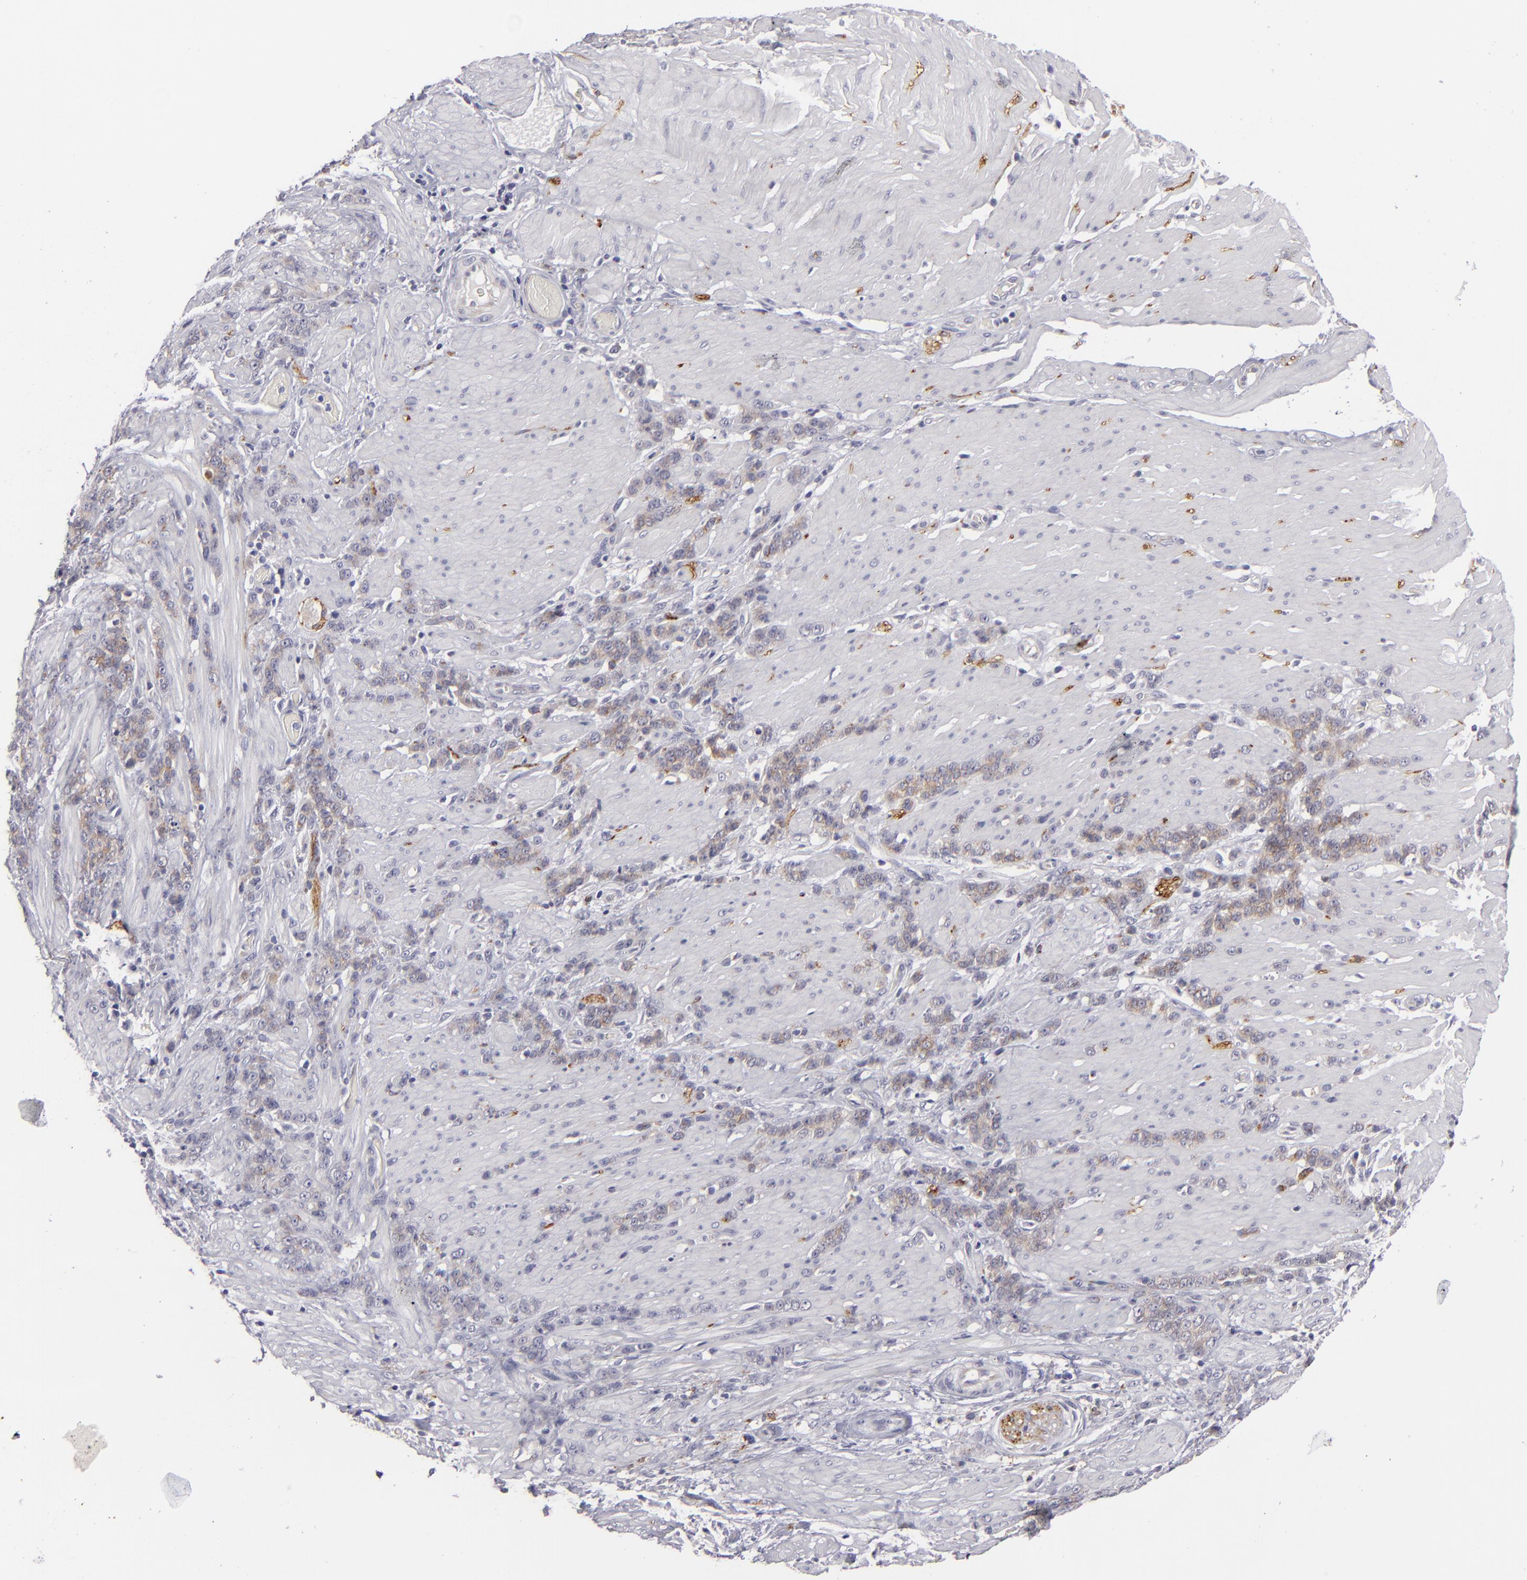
{"staining": {"intensity": "weak", "quantity": "<25%", "location": "cytoplasmic/membranous"}, "tissue": "stomach cancer", "cell_type": "Tumor cells", "image_type": "cancer", "snomed": [{"axis": "morphology", "description": "Adenocarcinoma, NOS"}, {"axis": "topography", "description": "Stomach, lower"}], "caption": "Immunohistochemical staining of adenocarcinoma (stomach) displays no significant positivity in tumor cells.", "gene": "ALCAM", "patient": {"sex": "male", "age": 88}}